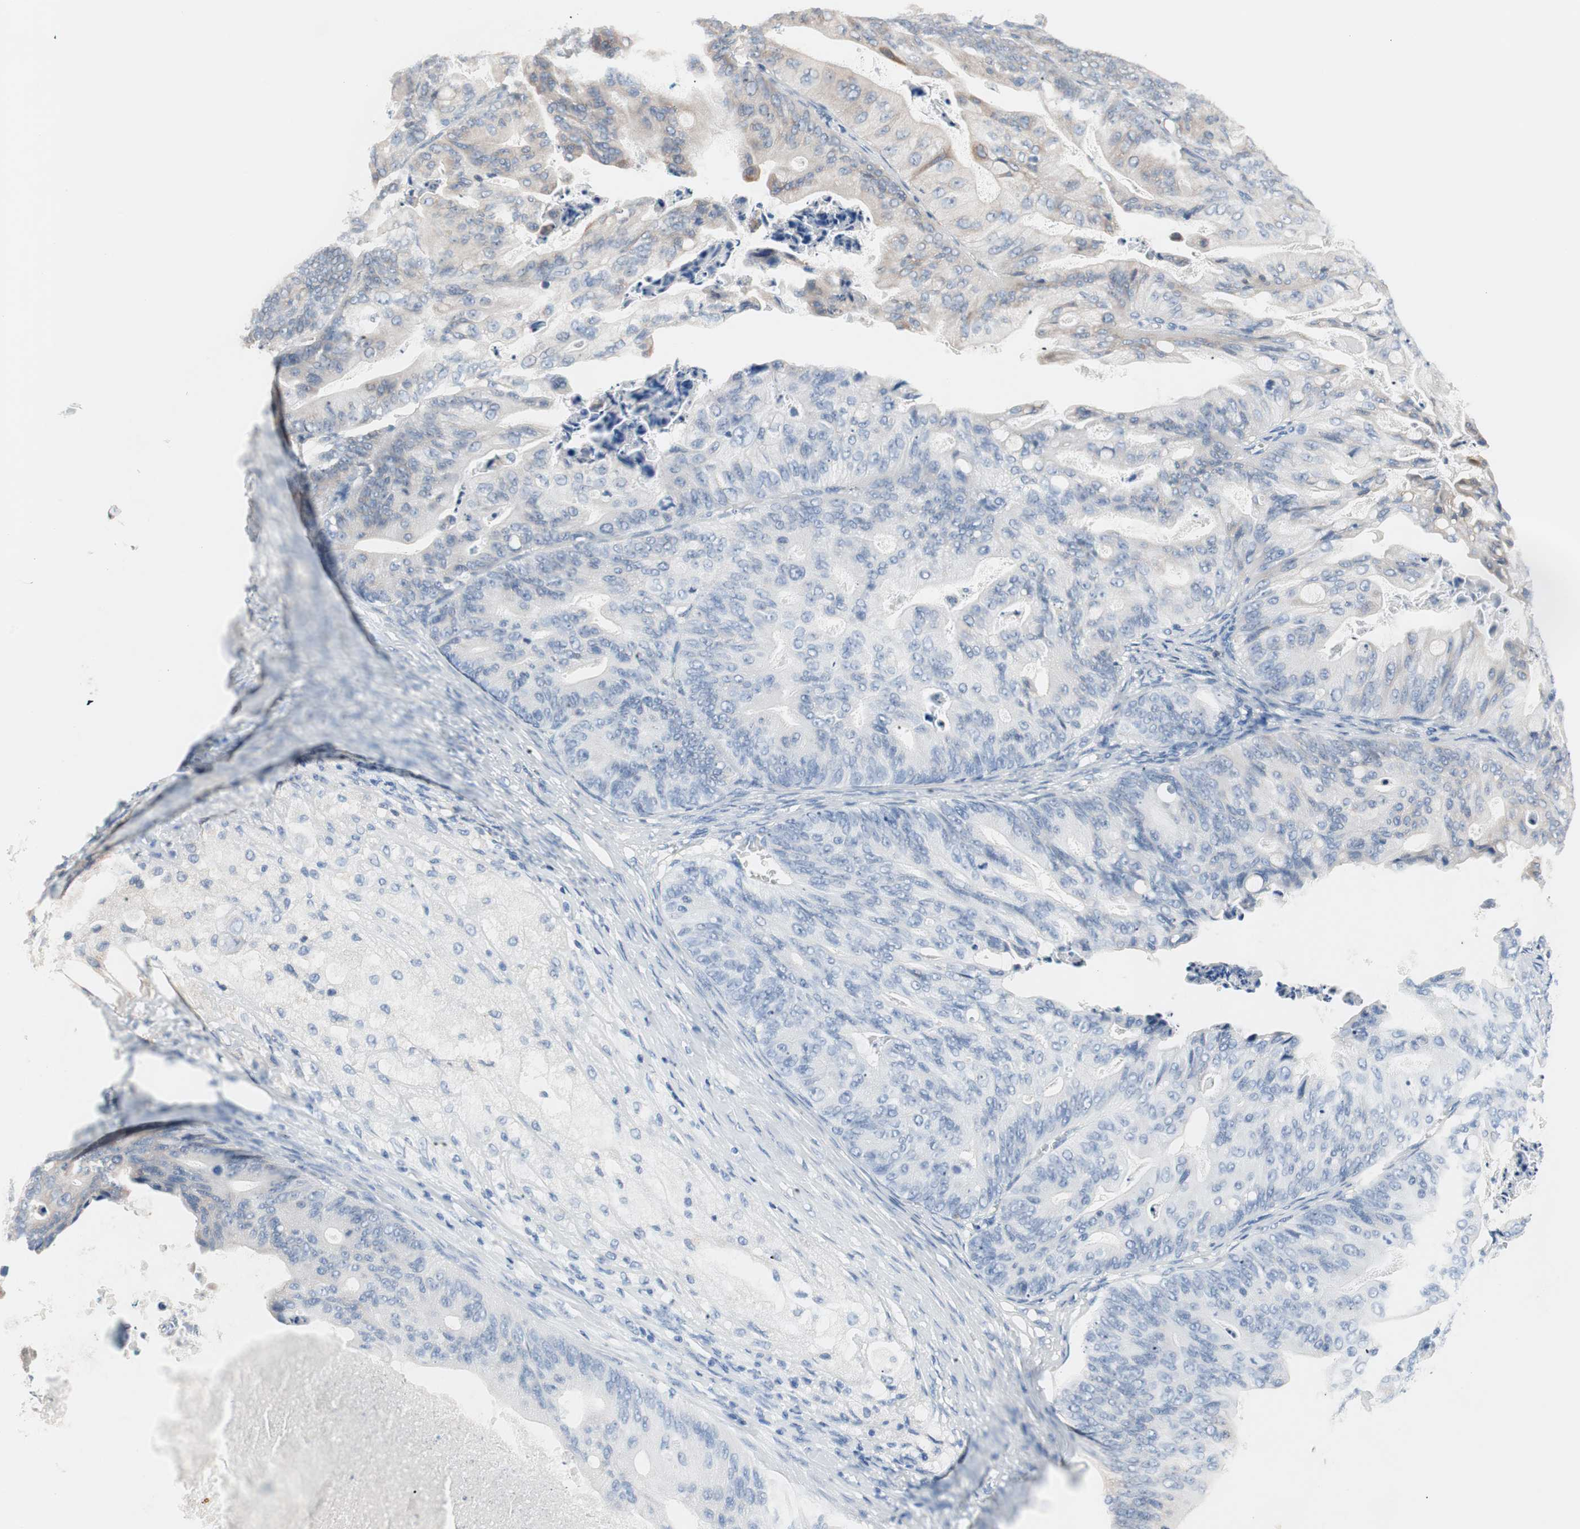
{"staining": {"intensity": "weak", "quantity": "<25%", "location": "cytoplasmic/membranous"}, "tissue": "ovarian cancer", "cell_type": "Tumor cells", "image_type": "cancer", "snomed": [{"axis": "morphology", "description": "Cystadenocarcinoma, mucinous, NOS"}, {"axis": "topography", "description": "Ovary"}], "caption": "Immunohistochemistry photomicrograph of human mucinous cystadenocarcinoma (ovarian) stained for a protein (brown), which shows no positivity in tumor cells. Nuclei are stained in blue.", "gene": "SLC27A4", "patient": {"sex": "female", "age": 36}}